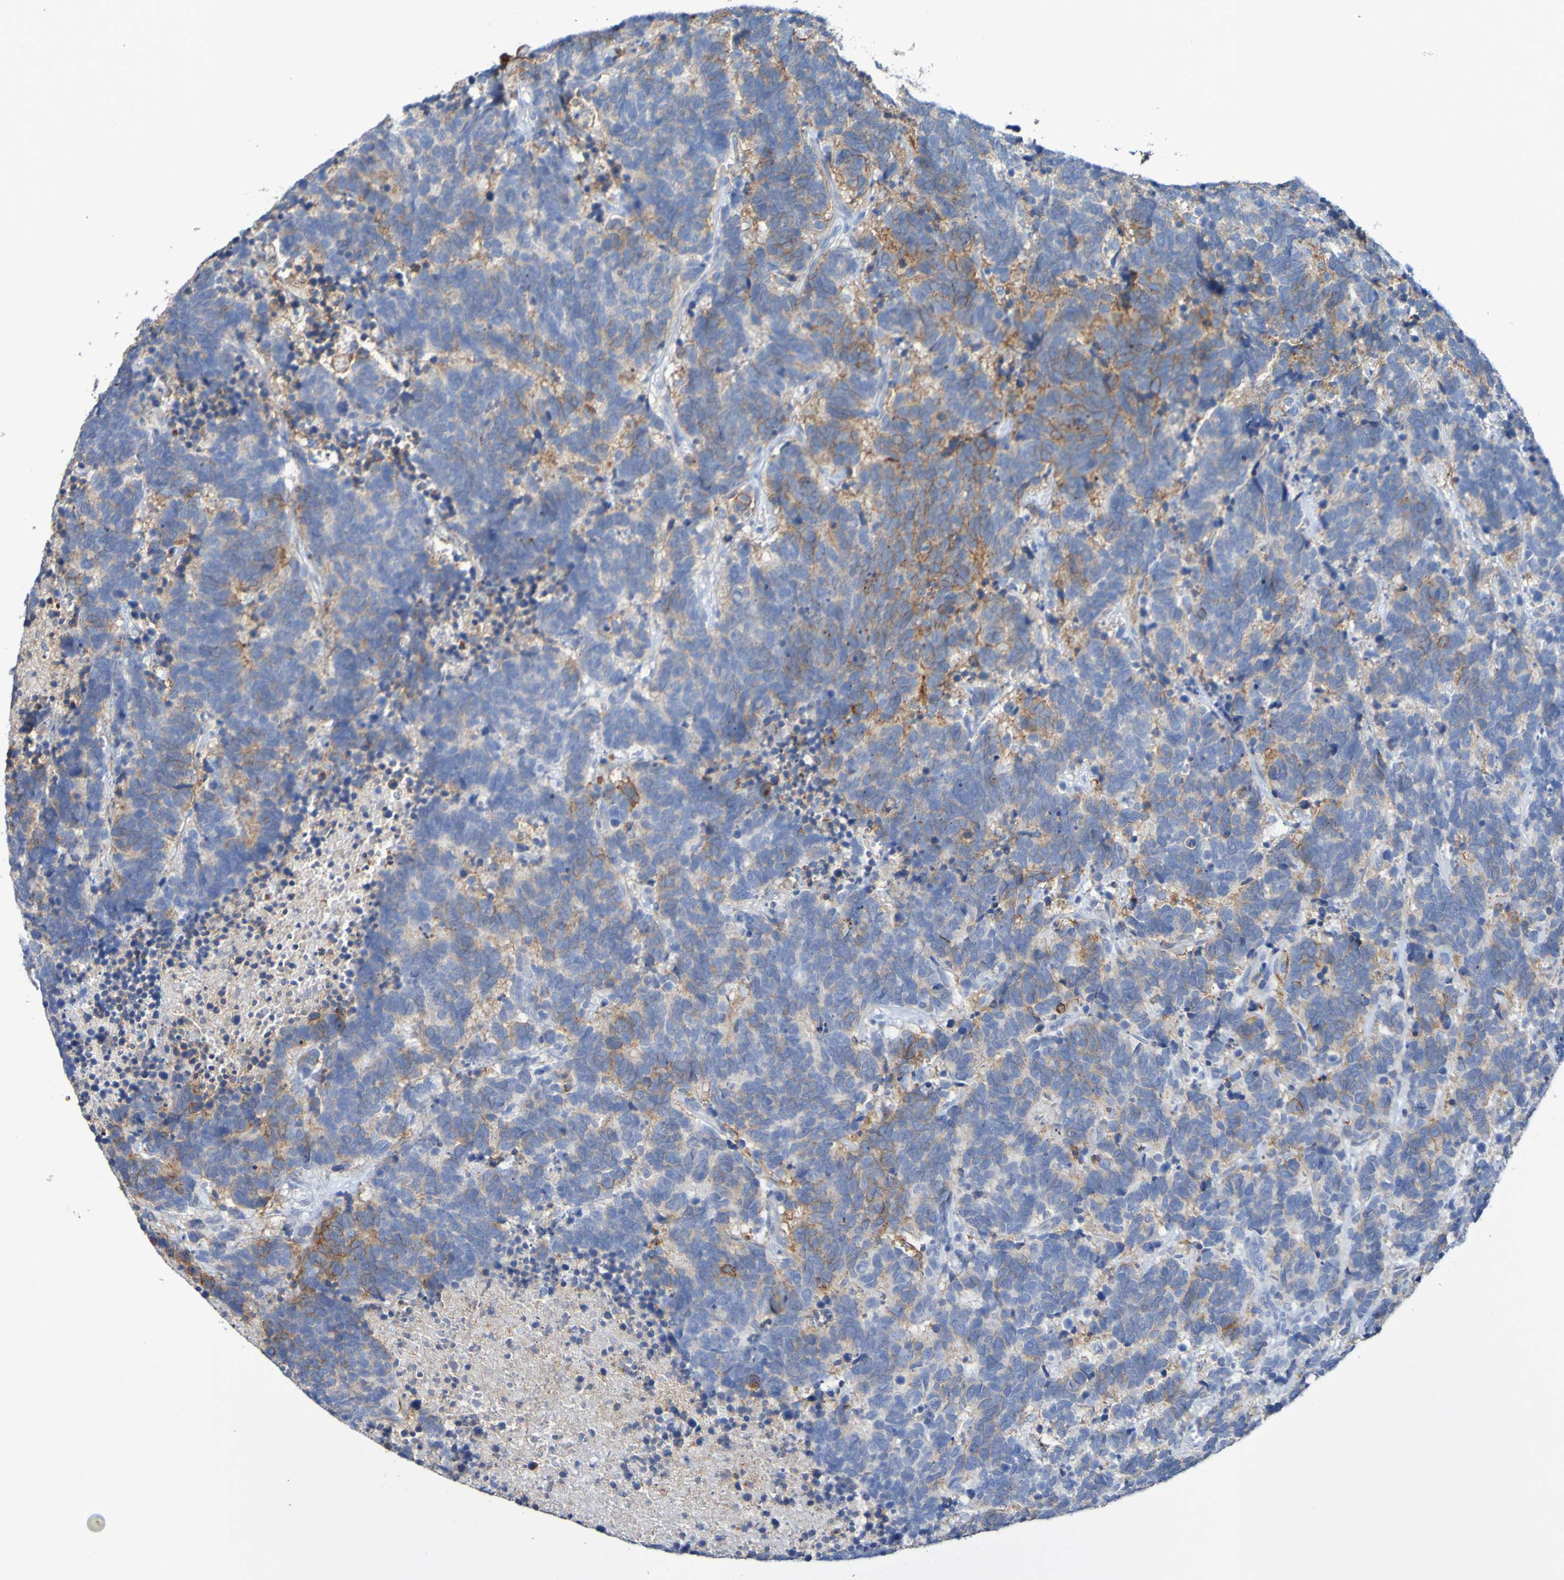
{"staining": {"intensity": "moderate", "quantity": "25%-75%", "location": "cytoplasmic/membranous"}, "tissue": "carcinoid", "cell_type": "Tumor cells", "image_type": "cancer", "snomed": [{"axis": "morphology", "description": "Carcinoma, NOS"}, {"axis": "morphology", "description": "Carcinoid, malignant, NOS"}, {"axis": "topography", "description": "Urinary bladder"}], "caption": "IHC (DAB (3,3'-diaminobenzidine)) staining of human carcinoid (malignant) demonstrates moderate cytoplasmic/membranous protein staining in about 25%-75% of tumor cells. Nuclei are stained in blue.", "gene": "SLC3A2", "patient": {"sex": "male", "age": 57}}